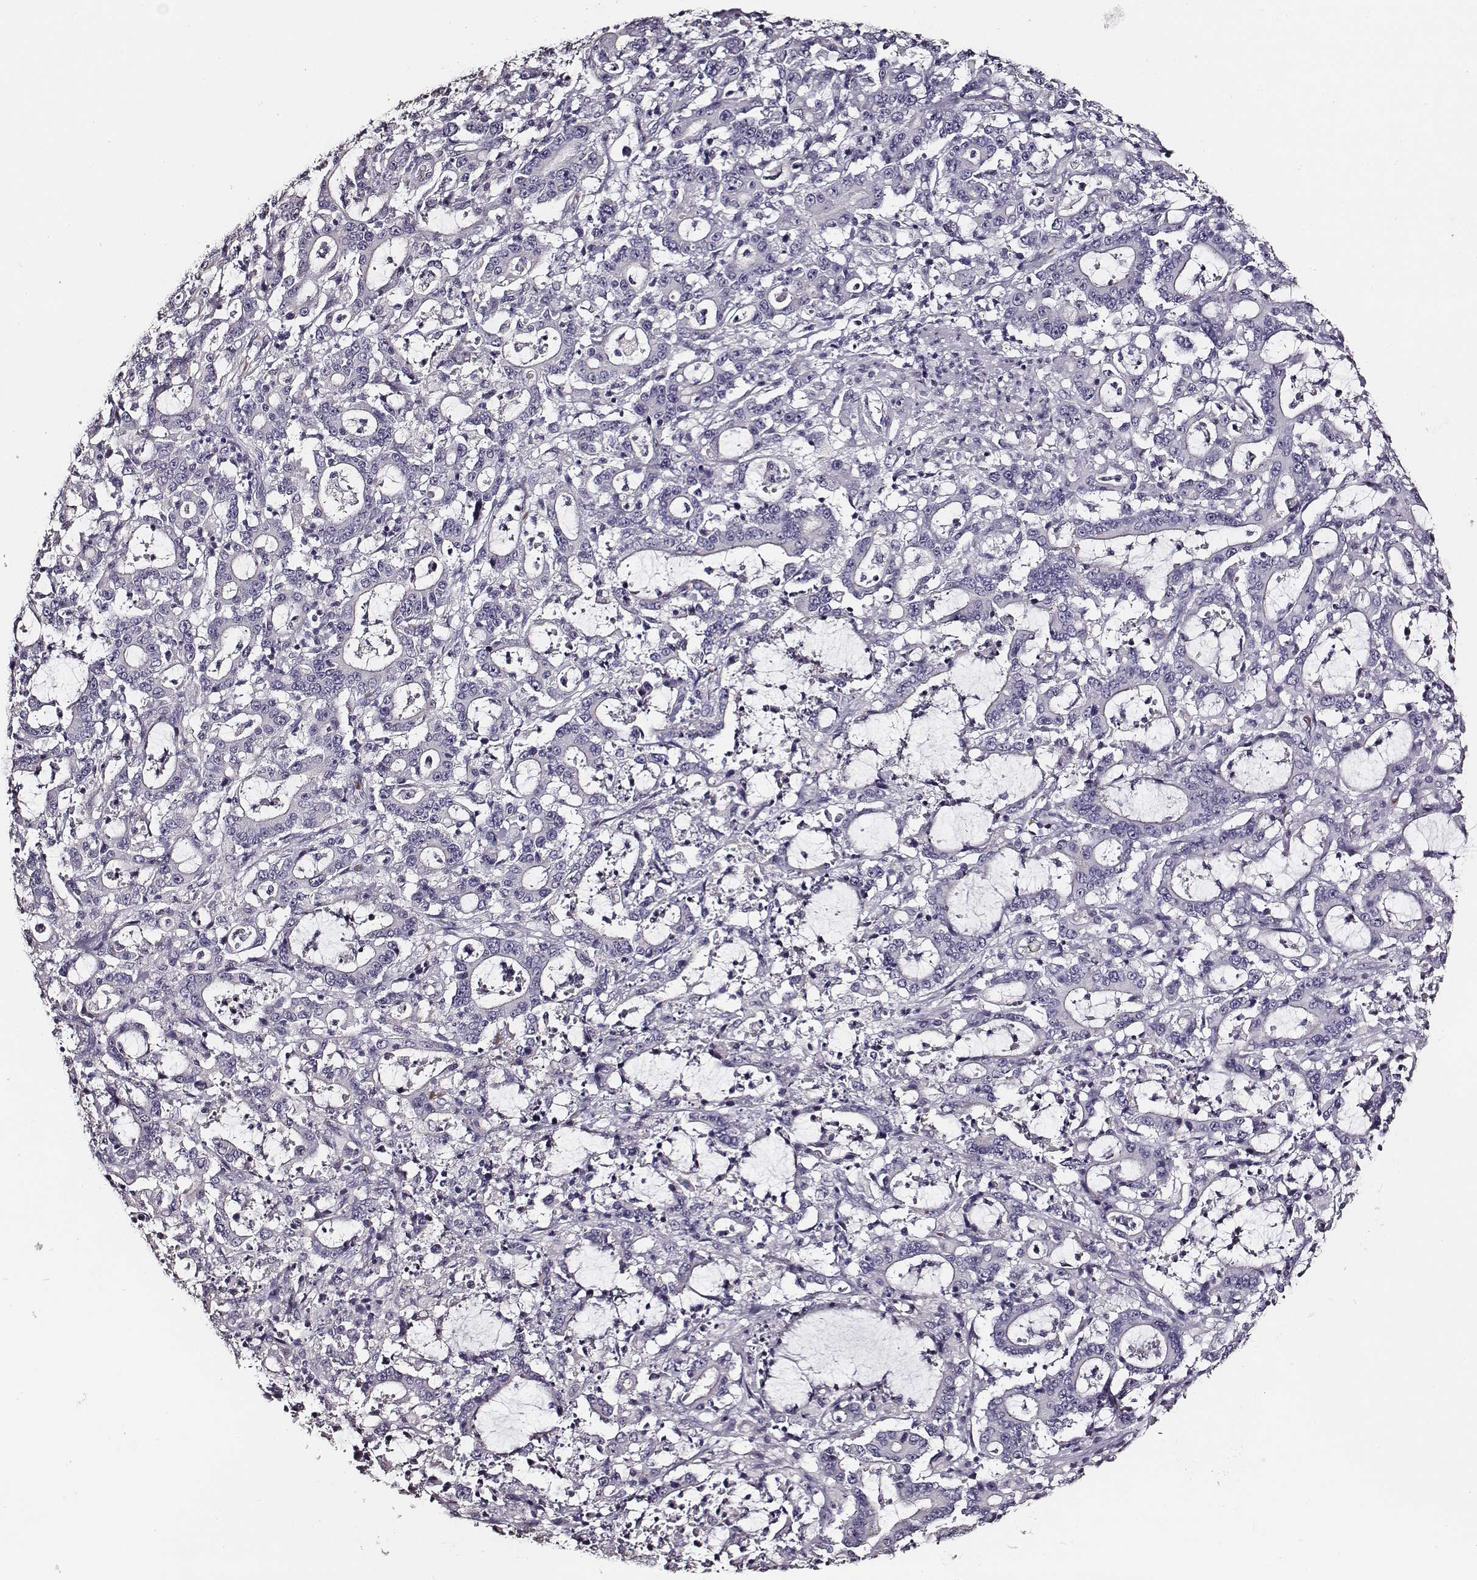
{"staining": {"intensity": "negative", "quantity": "none", "location": "none"}, "tissue": "stomach cancer", "cell_type": "Tumor cells", "image_type": "cancer", "snomed": [{"axis": "morphology", "description": "Adenocarcinoma, NOS"}, {"axis": "topography", "description": "Stomach, upper"}], "caption": "Photomicrograph shows no significant protein expression in tumor cells of stomach cancer (adenocarcinoma).", "gene": "AADAT", "patient": {"sex": "male", "age": 68}}